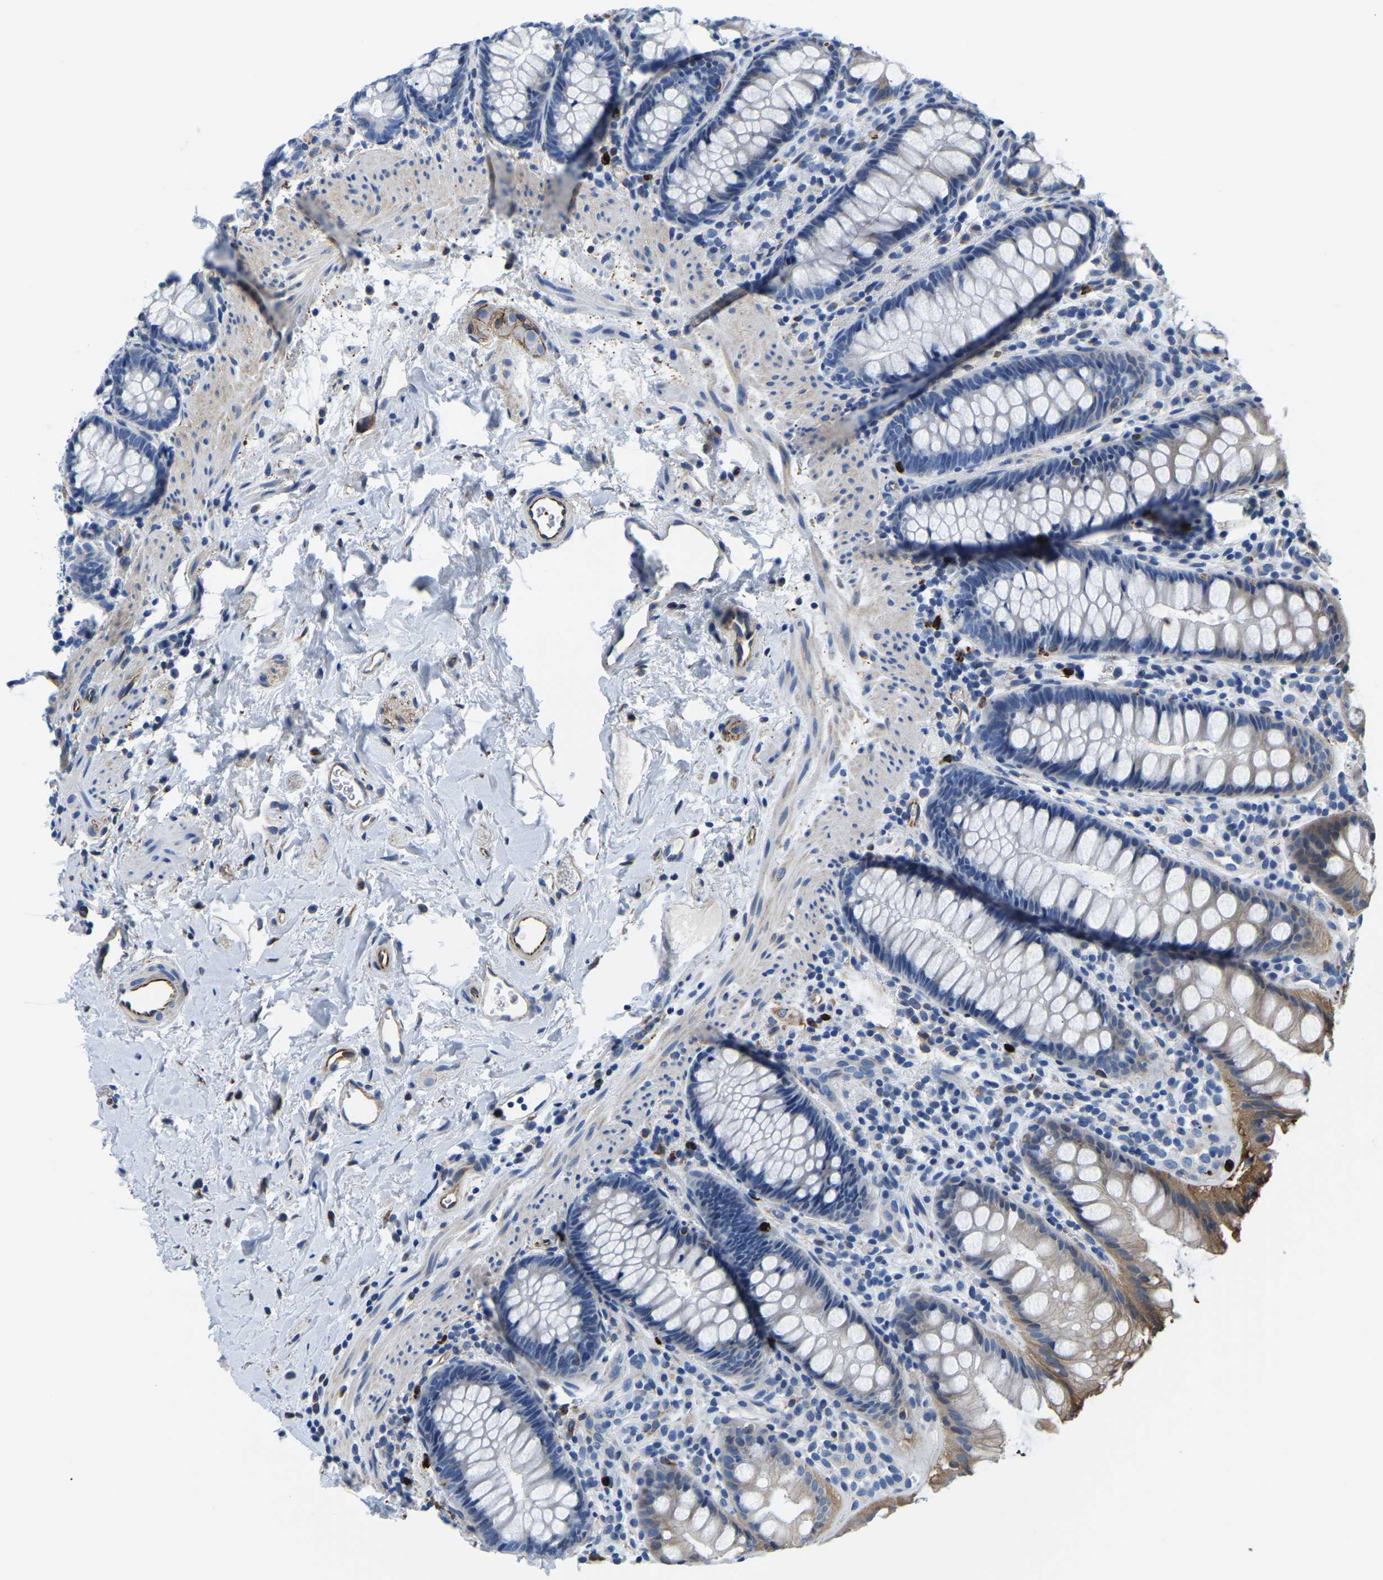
{"staining": {"intensity": "moderate", "quantity": "<25%", "location": "cytoplasmic/membranous"}, "tissue": "rectum", "cell_type": "Glandular cells", "image_type": "normal", "snomed": [{"axis": "morphology", "description": "Normal tissue, NOS"}, {"axis": "topography", "description": "Rectum"}], "caption": "An image of human rectum stained for a protein demonstrates moderate cytoplasmic/membranous brown staining in glandular cells. The staining is performed using DAB (3,3'-diaminobenzidine) brown chromogen to label protein expression. The nuclei are counter-stained blue using hematoxylin.", "gene": "MS4A3", "patient": {"sex": "female", "age": 65}}